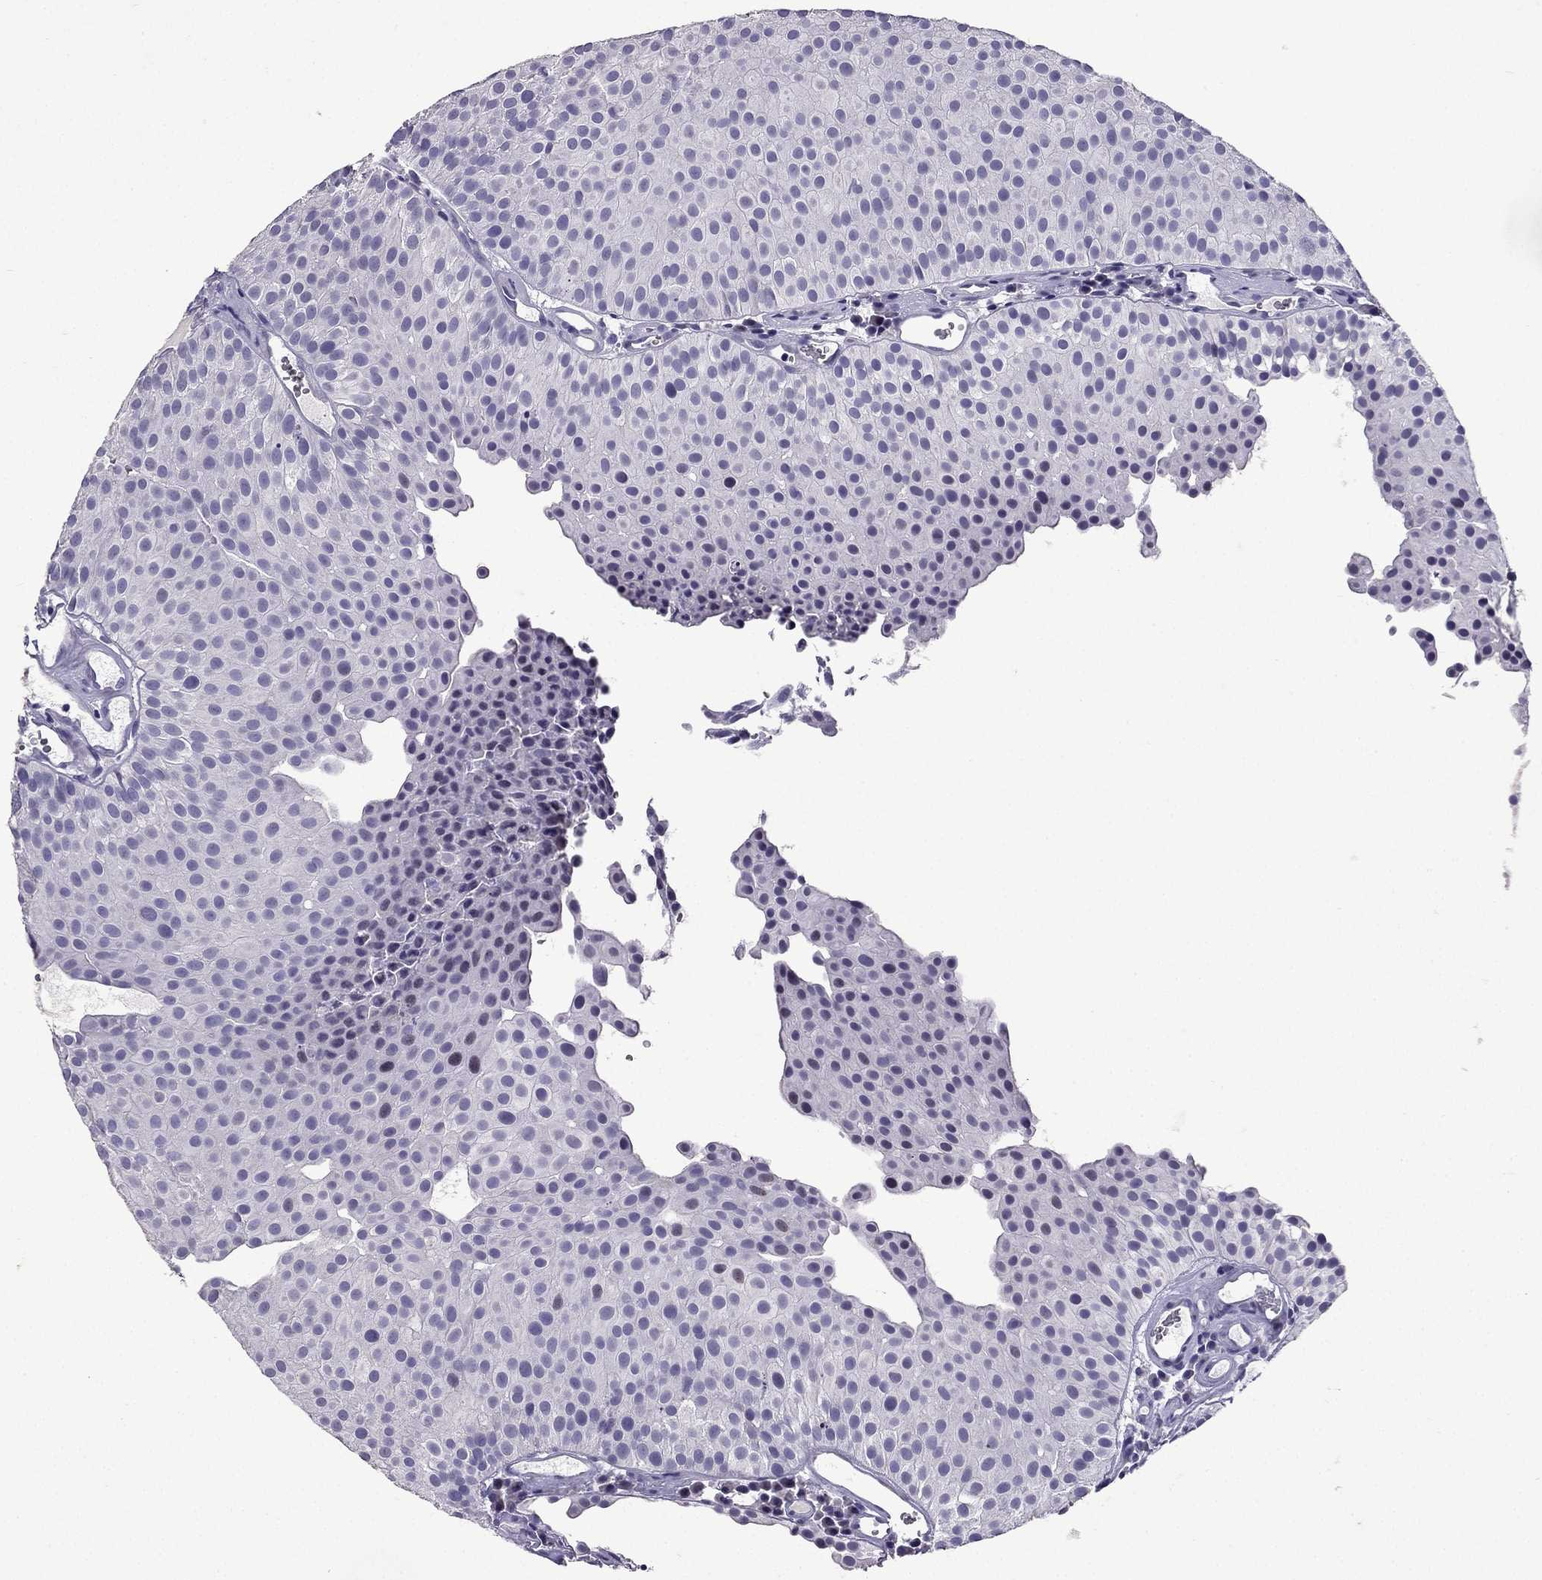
{"staining": {"intensity": "negative", "quantity": "none", "location": "none"}, "tissue": "urothelial cancer", "cell_type": "Tumor cells", "image_type": "cancer", "snomed": [{"axis": "morphology", "description": "Urothelial carcinoma, Low grade"}, {"axis": "topography", "description": "Urinary bladder"}], "caption": "This histopathology image is of low-grade urothelial carcinoma stained with immunohistochemistry to label a protein in brown with the nuclei are counter-stained blue. There is no positivity in tumor cells.", "gene": "TTN", "patient": {"sex": "female", "age": 87}}